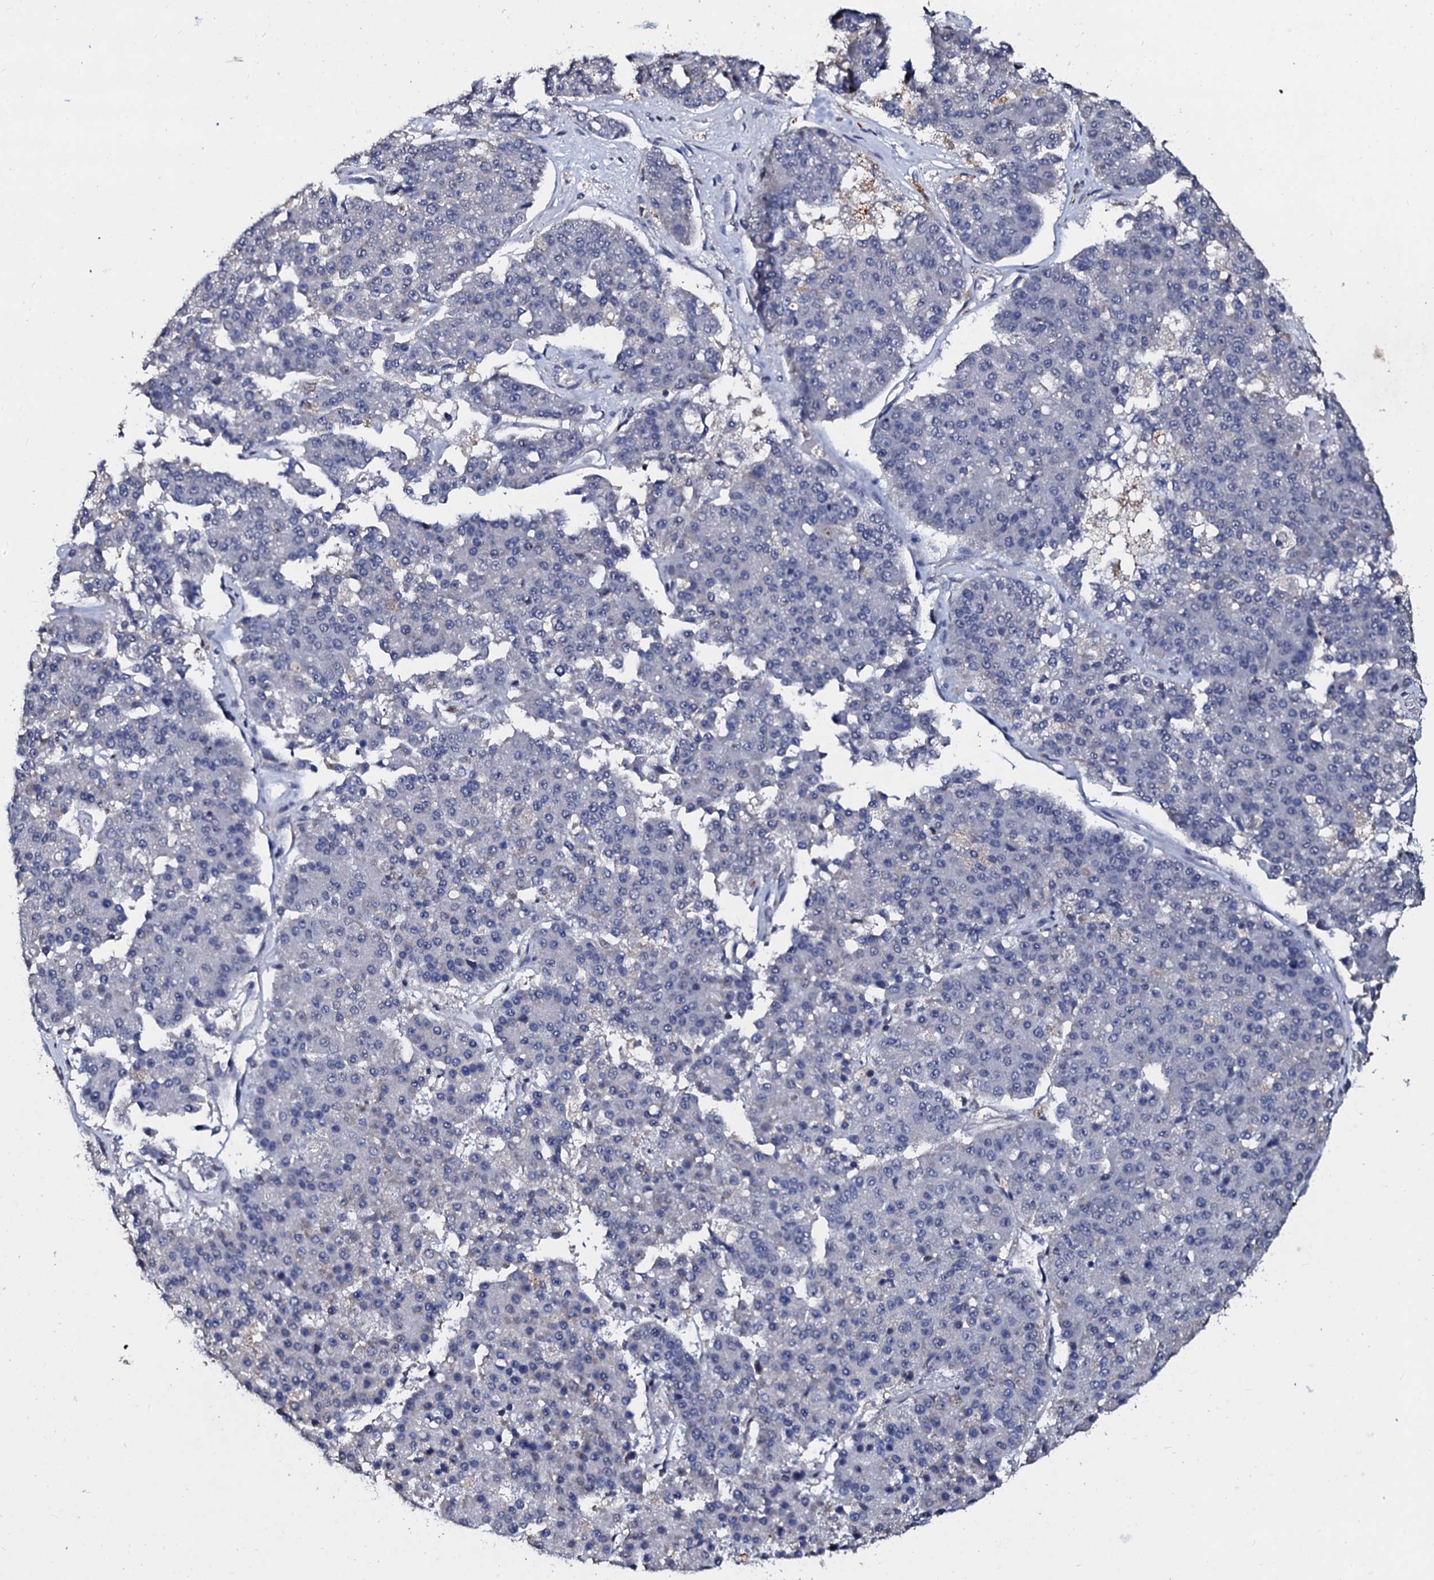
{"staining": {"intensity": "negative", "quantity": "none", "location": "none"}, "tissue": "pancreatic cancer", "cell_type": "Tumor cells", "image_type": "cancer", "snomed": [{"axis": "morphology", "description": "Adenocarcinoma, NOS"}, {"axis": "topography", "description": "Pancreas"}], "caption": "DAB (3,3'-diaminobenzidine) immunohistochemical staining of pancreatic cancer (adenocarcinoma) shows no significant positivity in tumor cells.", "gene": "SLC37A4", "patient": {"sex": "male", "age": 50}}